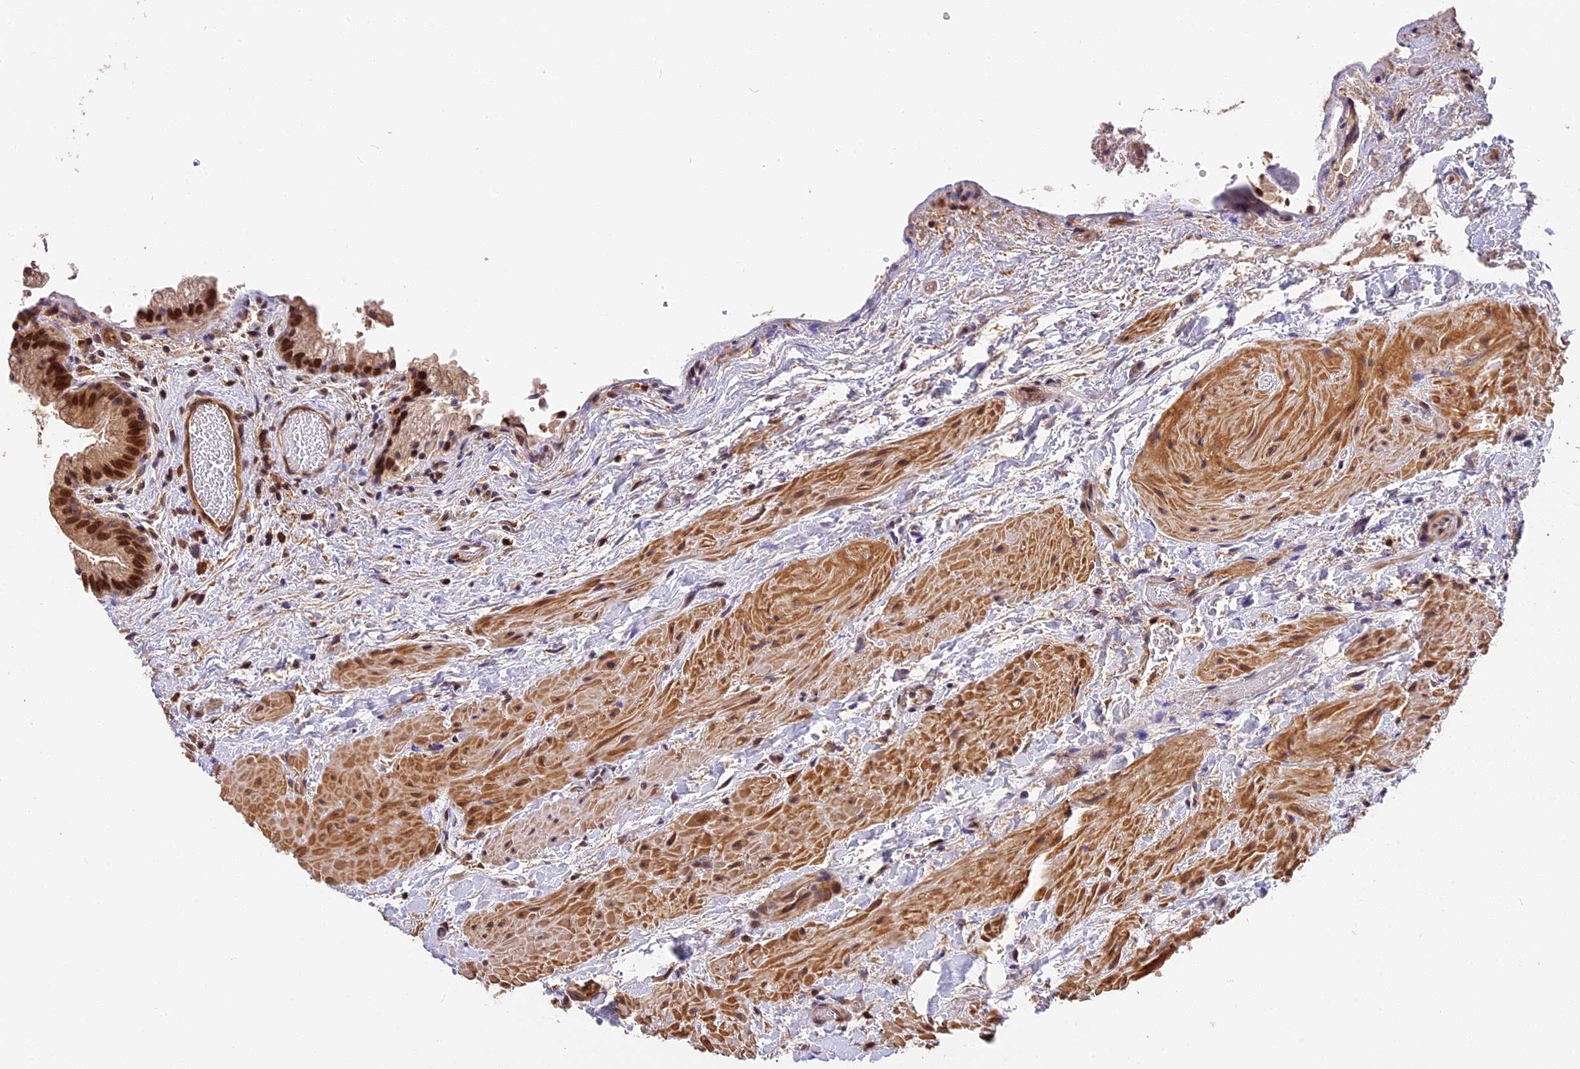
{"staining": {"intensity": "strong", "quantity": "25%-75%", "location": "cytoplasmic/membranous,nuclear"}, "tissue": "gallbladder", "cell_type": "Glandular cells", "image_type": "normal", "snomed": [{"axis": "morphology", "description": "Normal tissue, NOS"}, {"axis": "topography", "description": "Gallbladder"}], "caption": "Gallbladder stained with immunohistochemistry exhibits strong cytoplasmic/membranous,nuclear expression in approximately 25%-75% of glandular cells. Using DAB (brown) and hematoxylin (blue) stains, captured at high magnification using brightfield microscopy.", "gene": "ARHGAP17", "patient": {"sex": "male", "age": 24}}